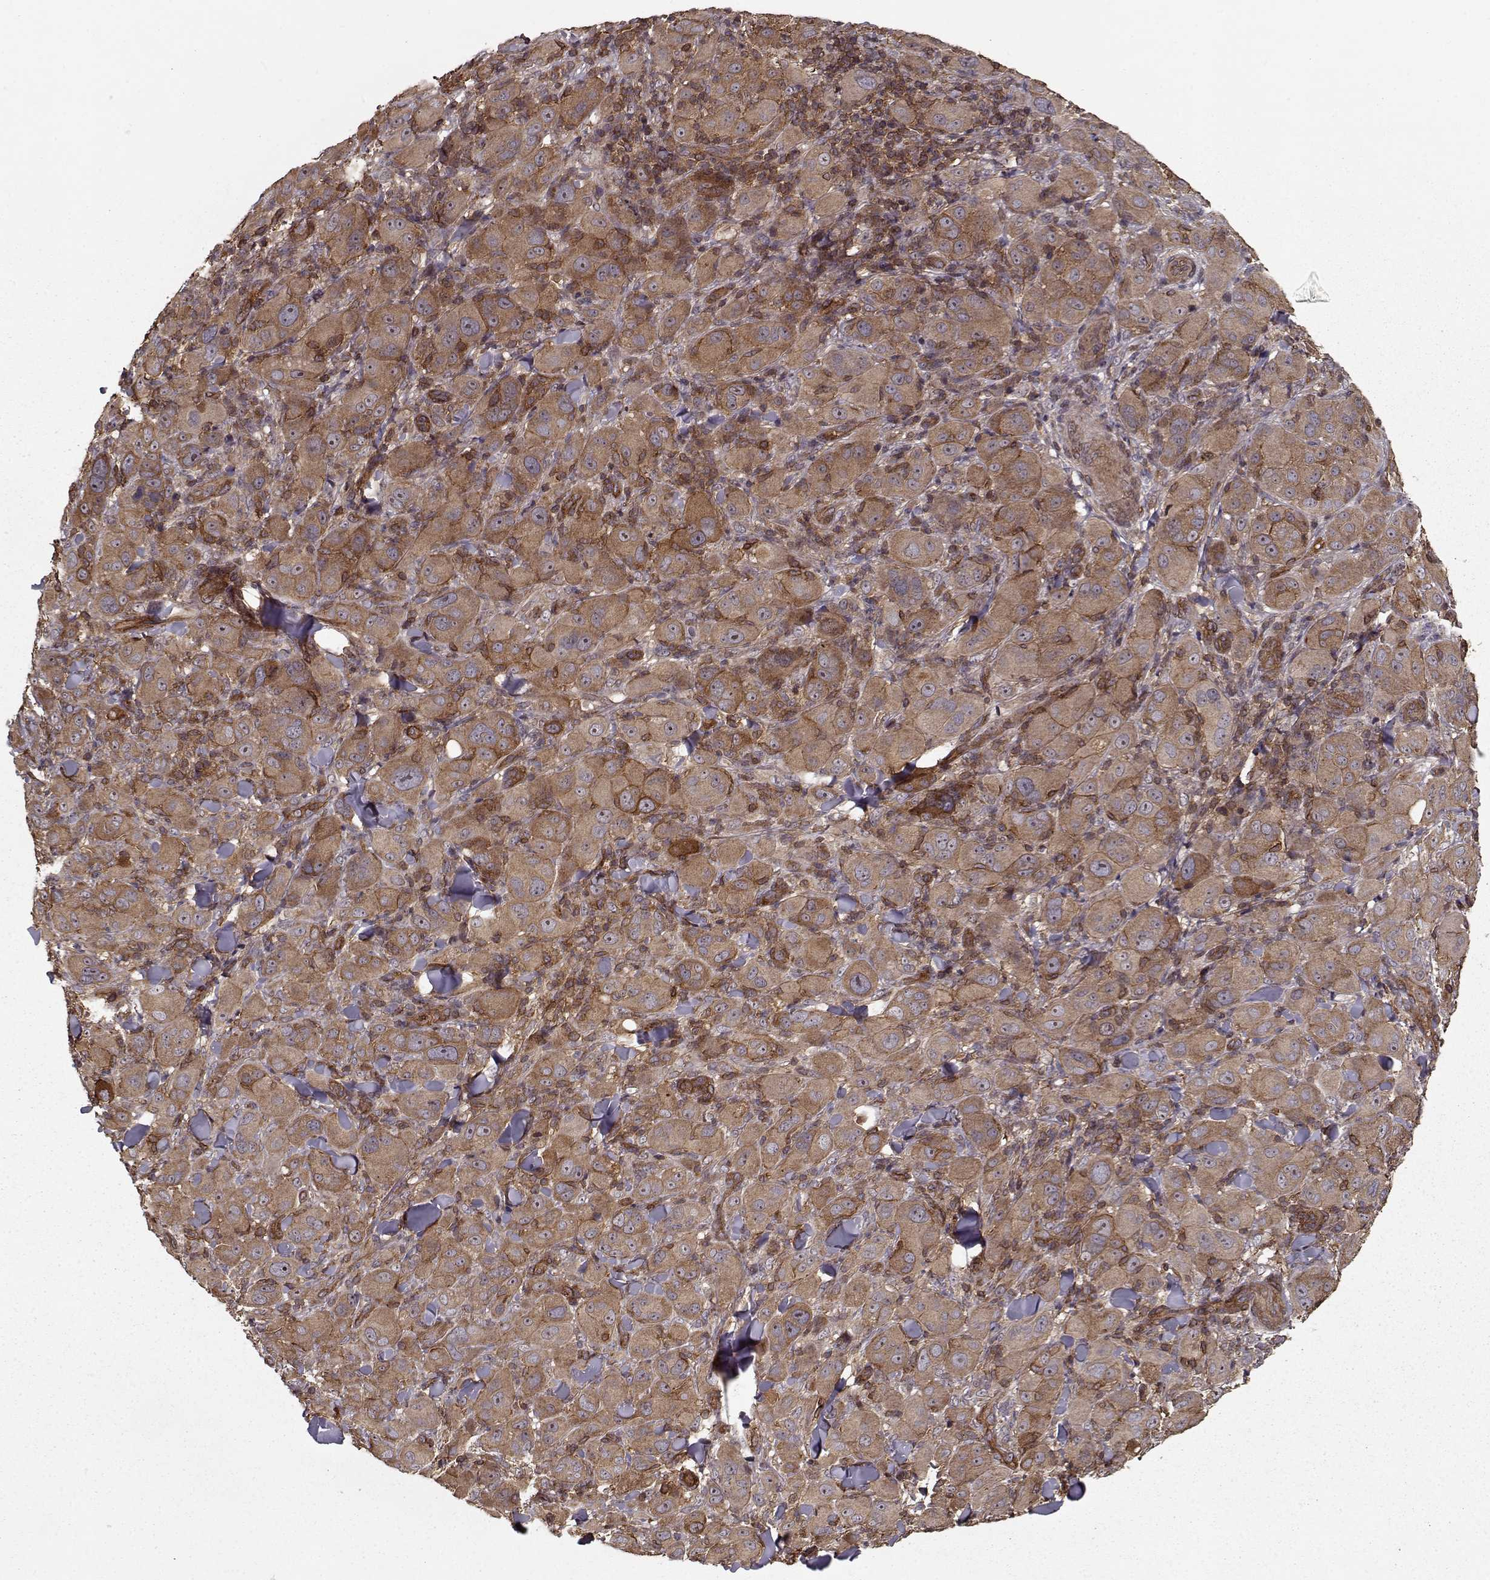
{"staining": {"intensity": "strong", "quantity": ">75%", "location": "cytoplasmic/membranous"}, "tissue": "melanoma", "cell_type": "Tumor cells", "image_type": "cancer", "snomed": [{"axis": "morphology", "description": "Malignant melanoma, NOS"}, {"axis": "topography", "description": "Skin"}], "caption": "A histopathology image of human malignant melanoma stained for a protein shows strong cytoplasmic/membranous brown staining in tumor cells. The staining was performed using DAB, with brown indicating positive protein expression. Nuclei are stained blue with hematoxylin.", "gene": "PPP1R12A", "patient": {"sex": "female", "age": 87}}